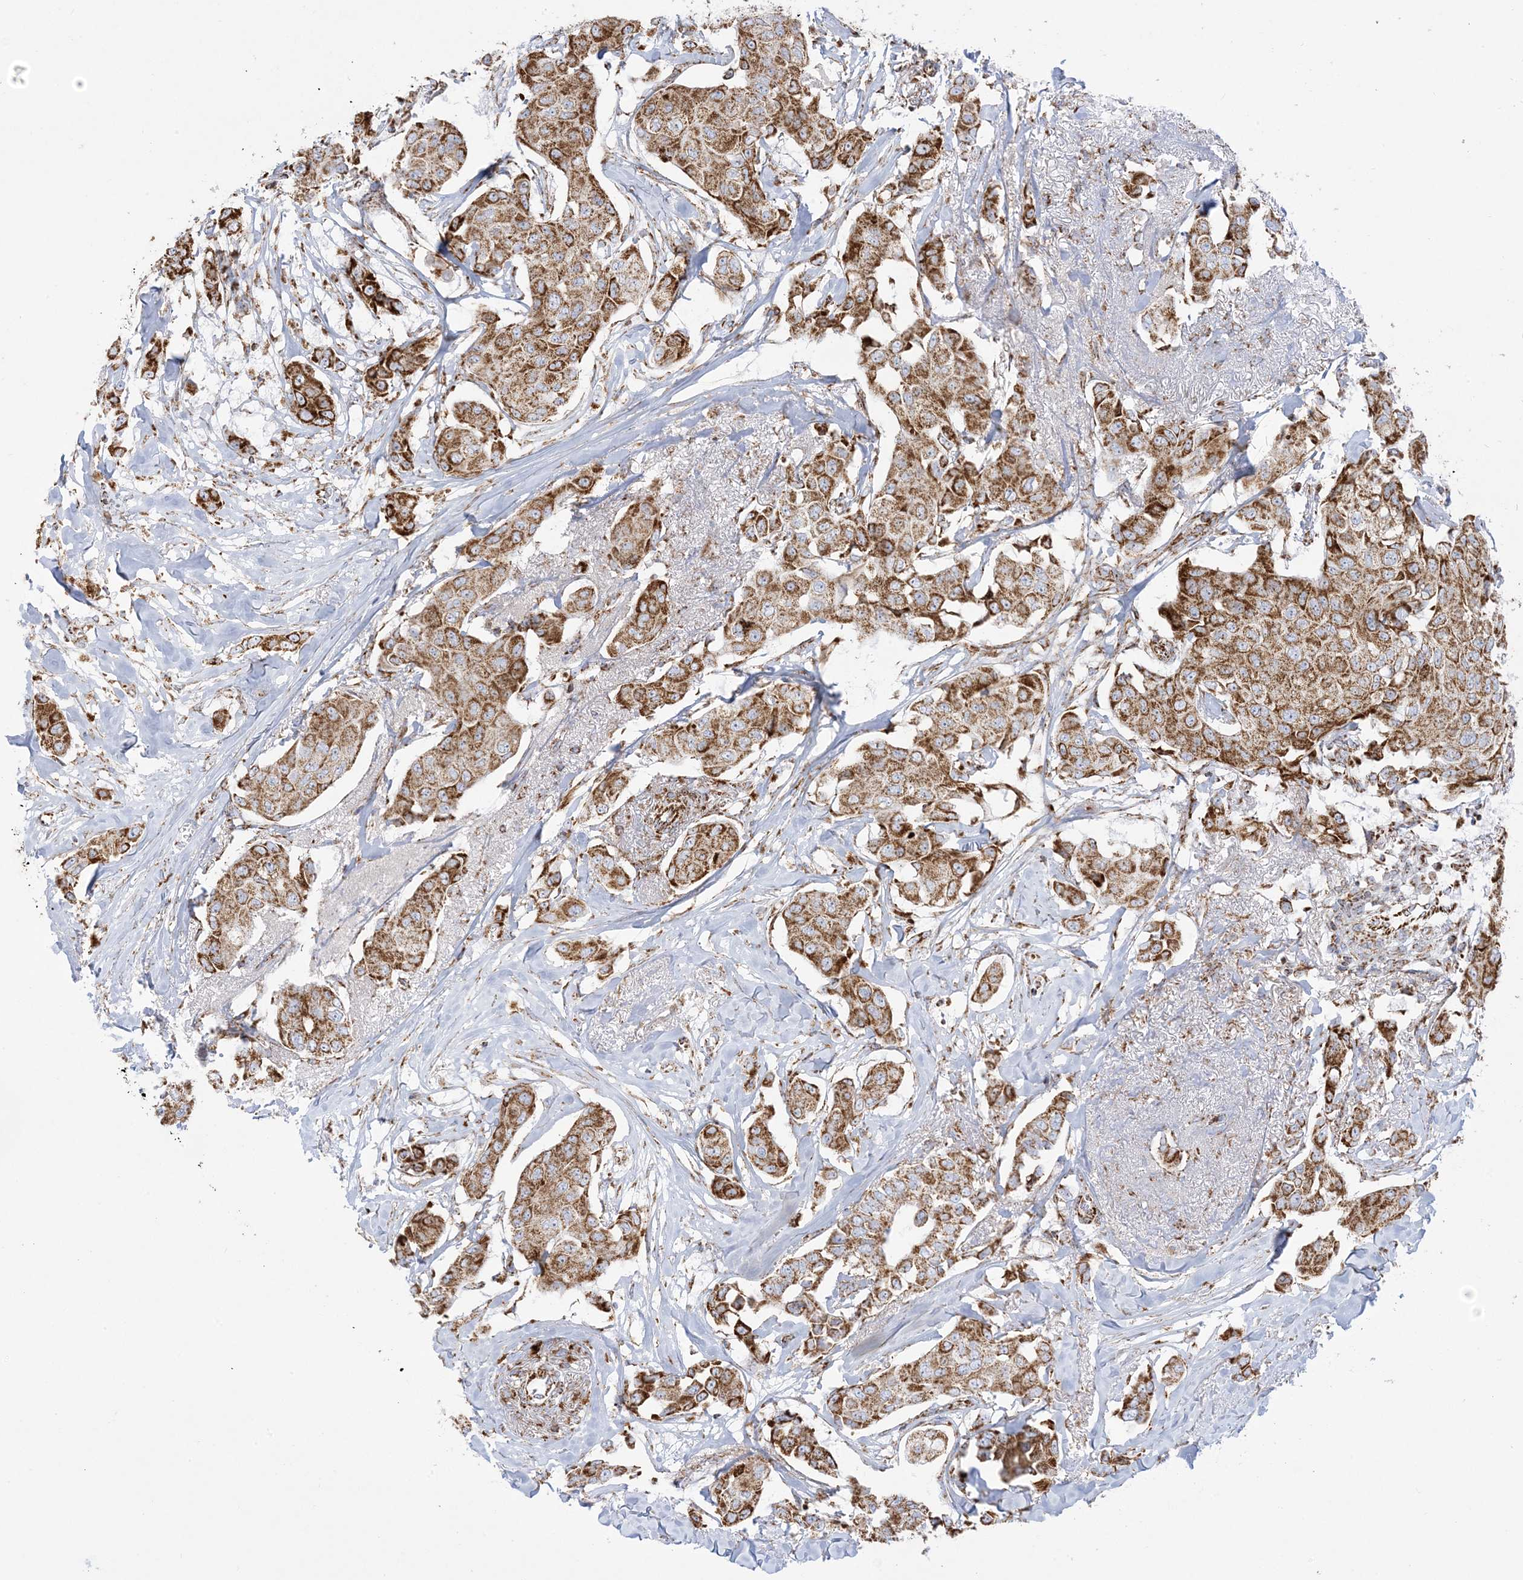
{"staining": {"intensity": "moderate", "quantity": ">75%", "location": "cytoplasmic/membranous"}, "tissue": "breast cancer", "cell_type": "Tumor cells", "image_type": "cancer", "snomed": [{"axis": "morphology", "description": "Duct carcinoma"}, {"axis": "topography", "description": "Breast"}], "caption": "Immunohistochemical staining of human breast infiltrating ductal carcinoma displays medium levels of moderate cytoplasmic/membranous protein expression in approximately >75% of tumor cells.", "gene": "MRPS36", "patient": {"sex": "female", "age": 80}}